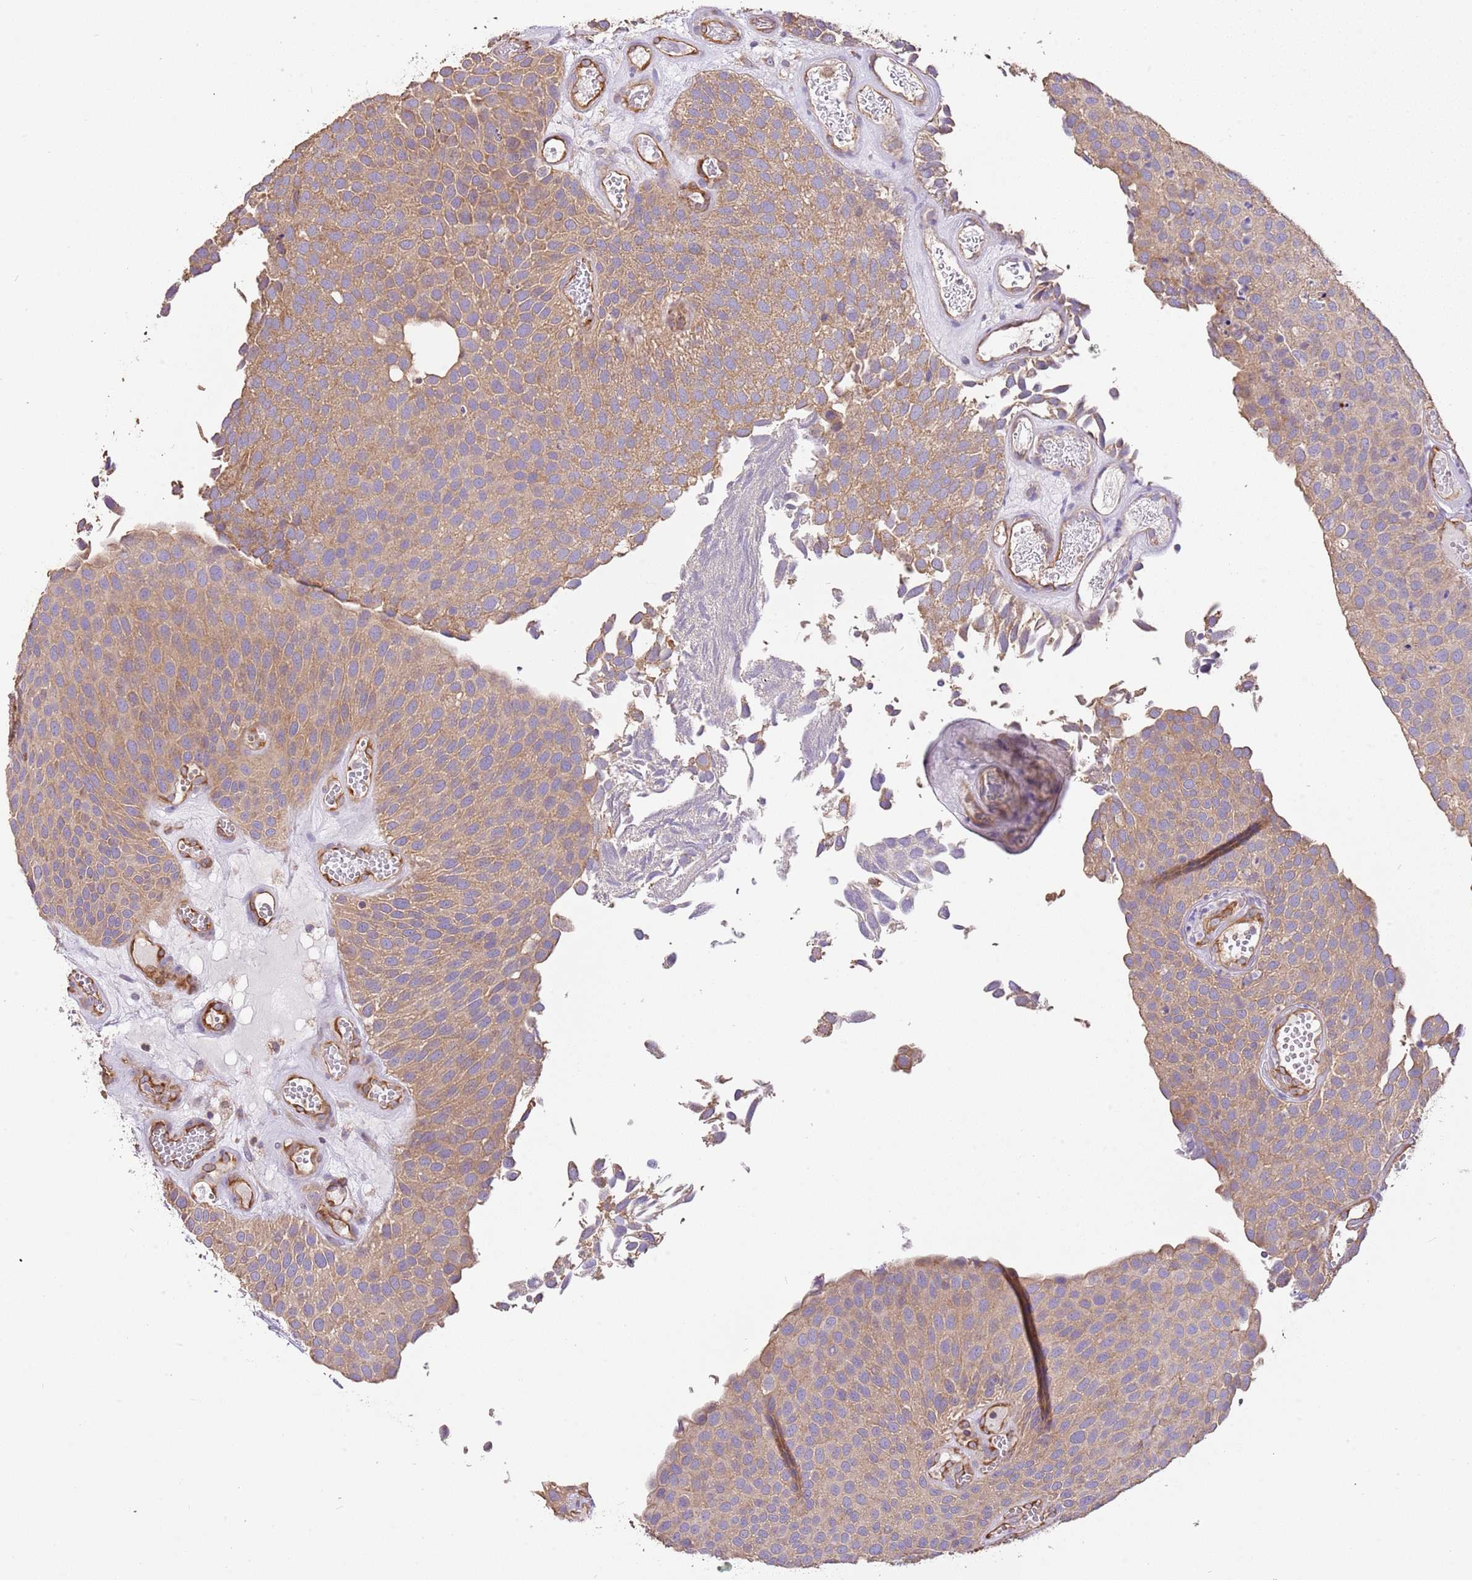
{"staining": {"intensity": "moderate", "quantity": ">75%", "location": "cytoplasmic/membranous"}, "tissue": "urothelial cancer", "cell_type": "Tumor cells", "image_type": "cancer", "snomed": [{"axis": "morphology", "description": "Urothelial carcinoma, Low grade"}, {"axis": "topography", "description": "Urinary bladder"}], "caption": "Immunohistochemistry (IHC) micrograph of urothelial carcinoma (low-grade) stained for a protein (brown), which displays medium levels of moderate cytoplasmic/membranous expression in approximately >75% of tumor cells.", "gene": "DOCK9", "patient": {"sex": "male", "age": 89}}